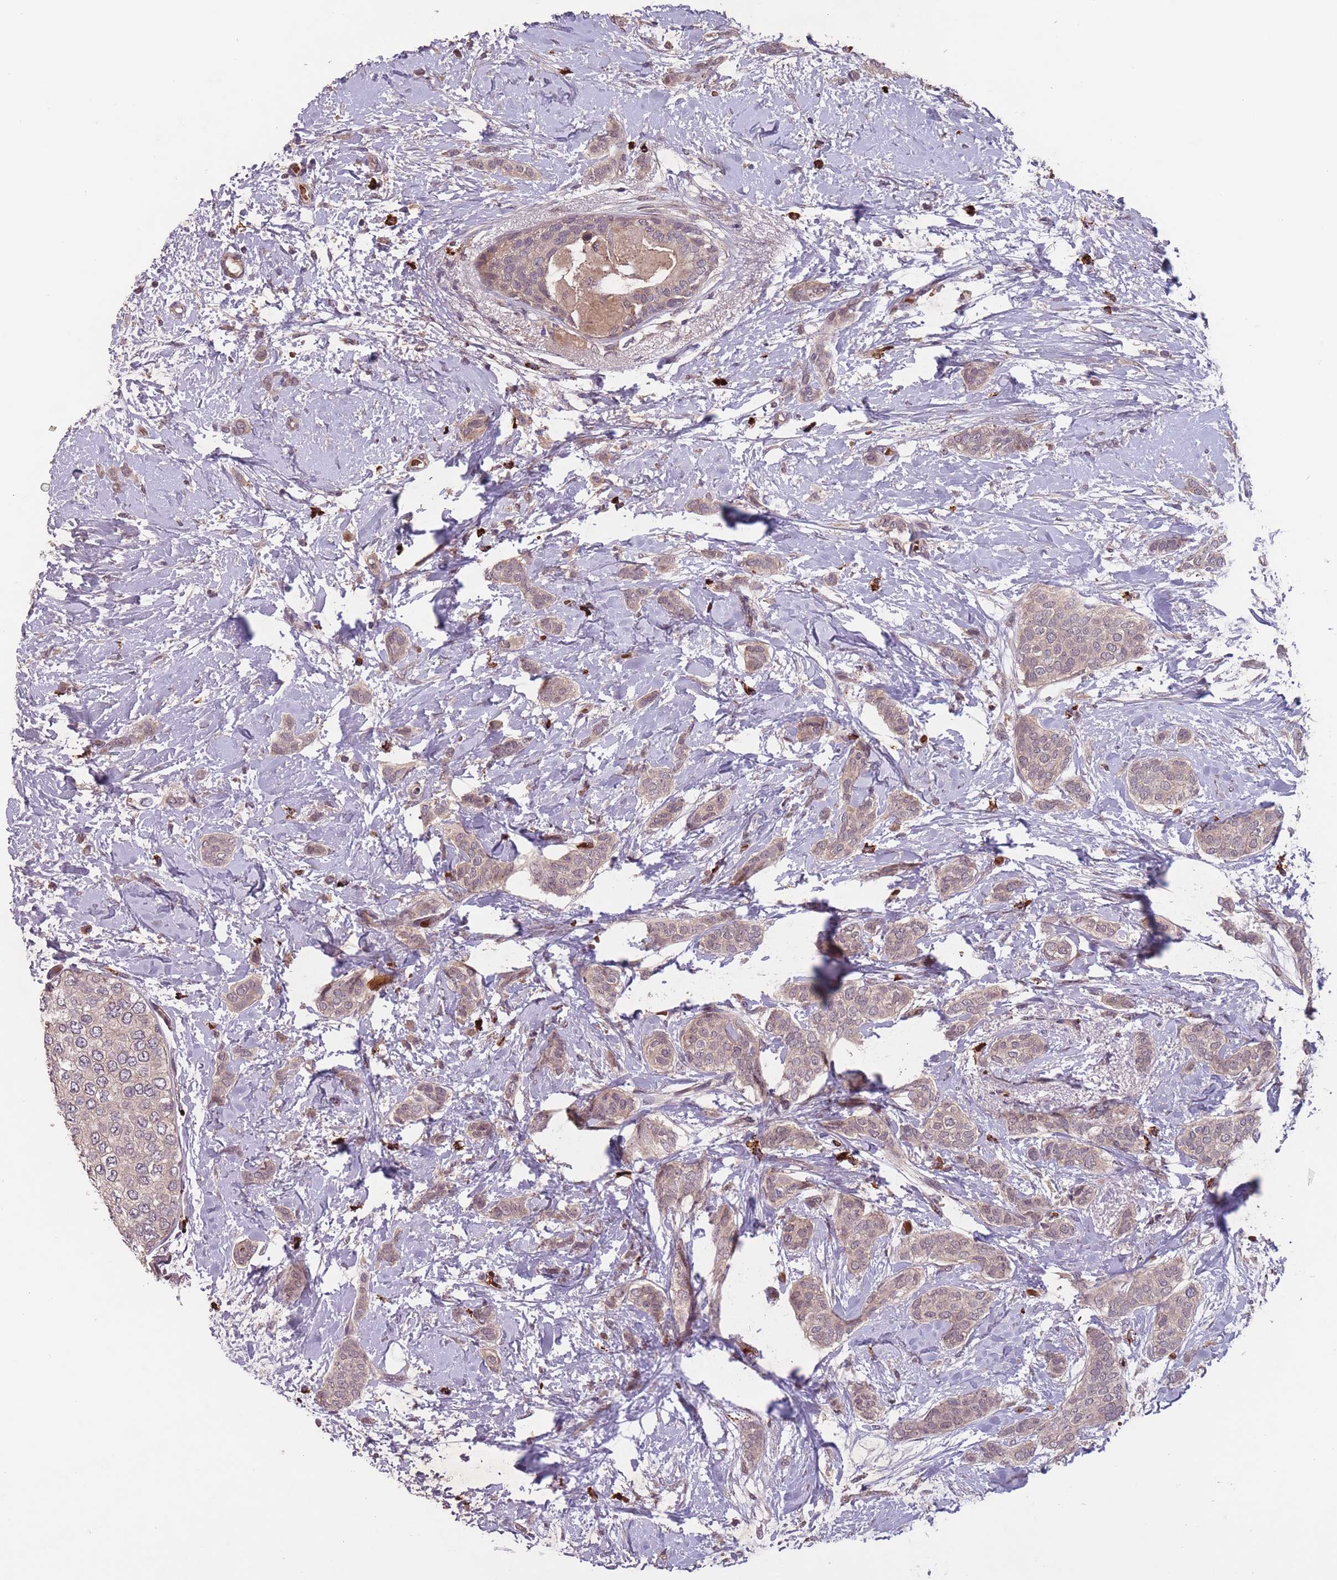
{"staining": {"intensity": "weak", "quantity": "25%-75%", "location": "cytoplasmic/membranous"}, "tissue": "breast cancer", "cell_type": "Tumor cells", "image_type": "cancer", "snomed": [{"axis": "morphology", "description": "Duct carcinoma"}, {"axis": "topography", "description": "Breast"}], "caption": "About 25%-75% of tumor cells in breast cancer demonstrate weak cytoplasmic/membranous protein expression as visualized by brown immunohistochemical staining.", "gene": "SECTM1", "patient": {"sex": "female", "age": 72}}